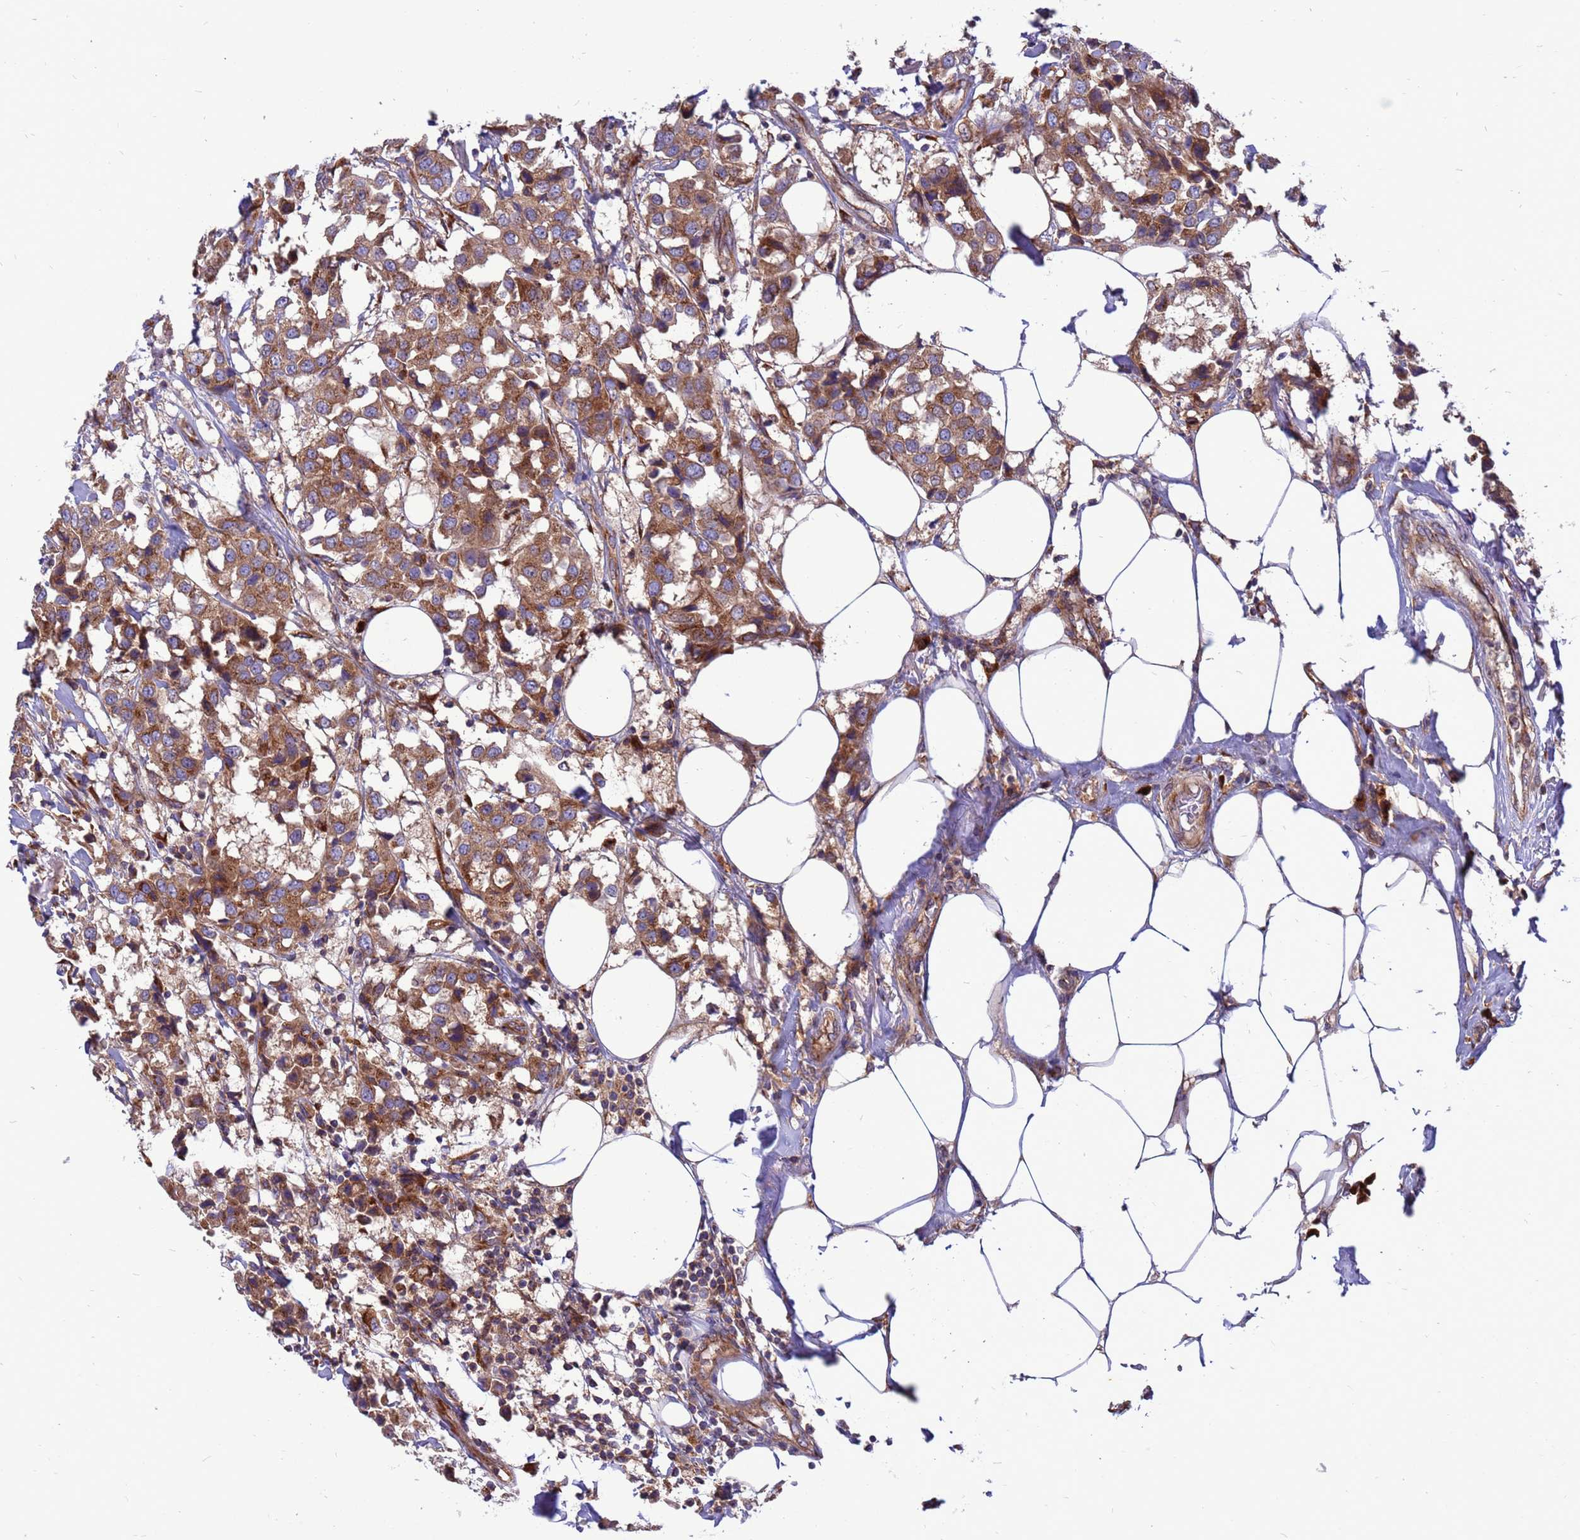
{"staining": {"intensity": "moderate", "quantity": ">75%", "location": "cytoplasmic/membranous"}, "tissue": "breast cancer", "cell_type": "Tumor cells", "image_type": "cancer", "snomed": [{"axis": "morphology", "description": "Duct carcinoma"}, {"axis": "topography", "description": "Breast"}], "caption": "Immunohistochemical staining of breast cancer shows medium levels of moderate cytoplasmic/membranous protein positivity in about >75% of tumor cells. (Brightfield microscopy of DAB IHC at high magnification).", "gene": "ZC3HAV1", "patient": {"sex": "female", "age": 80}}